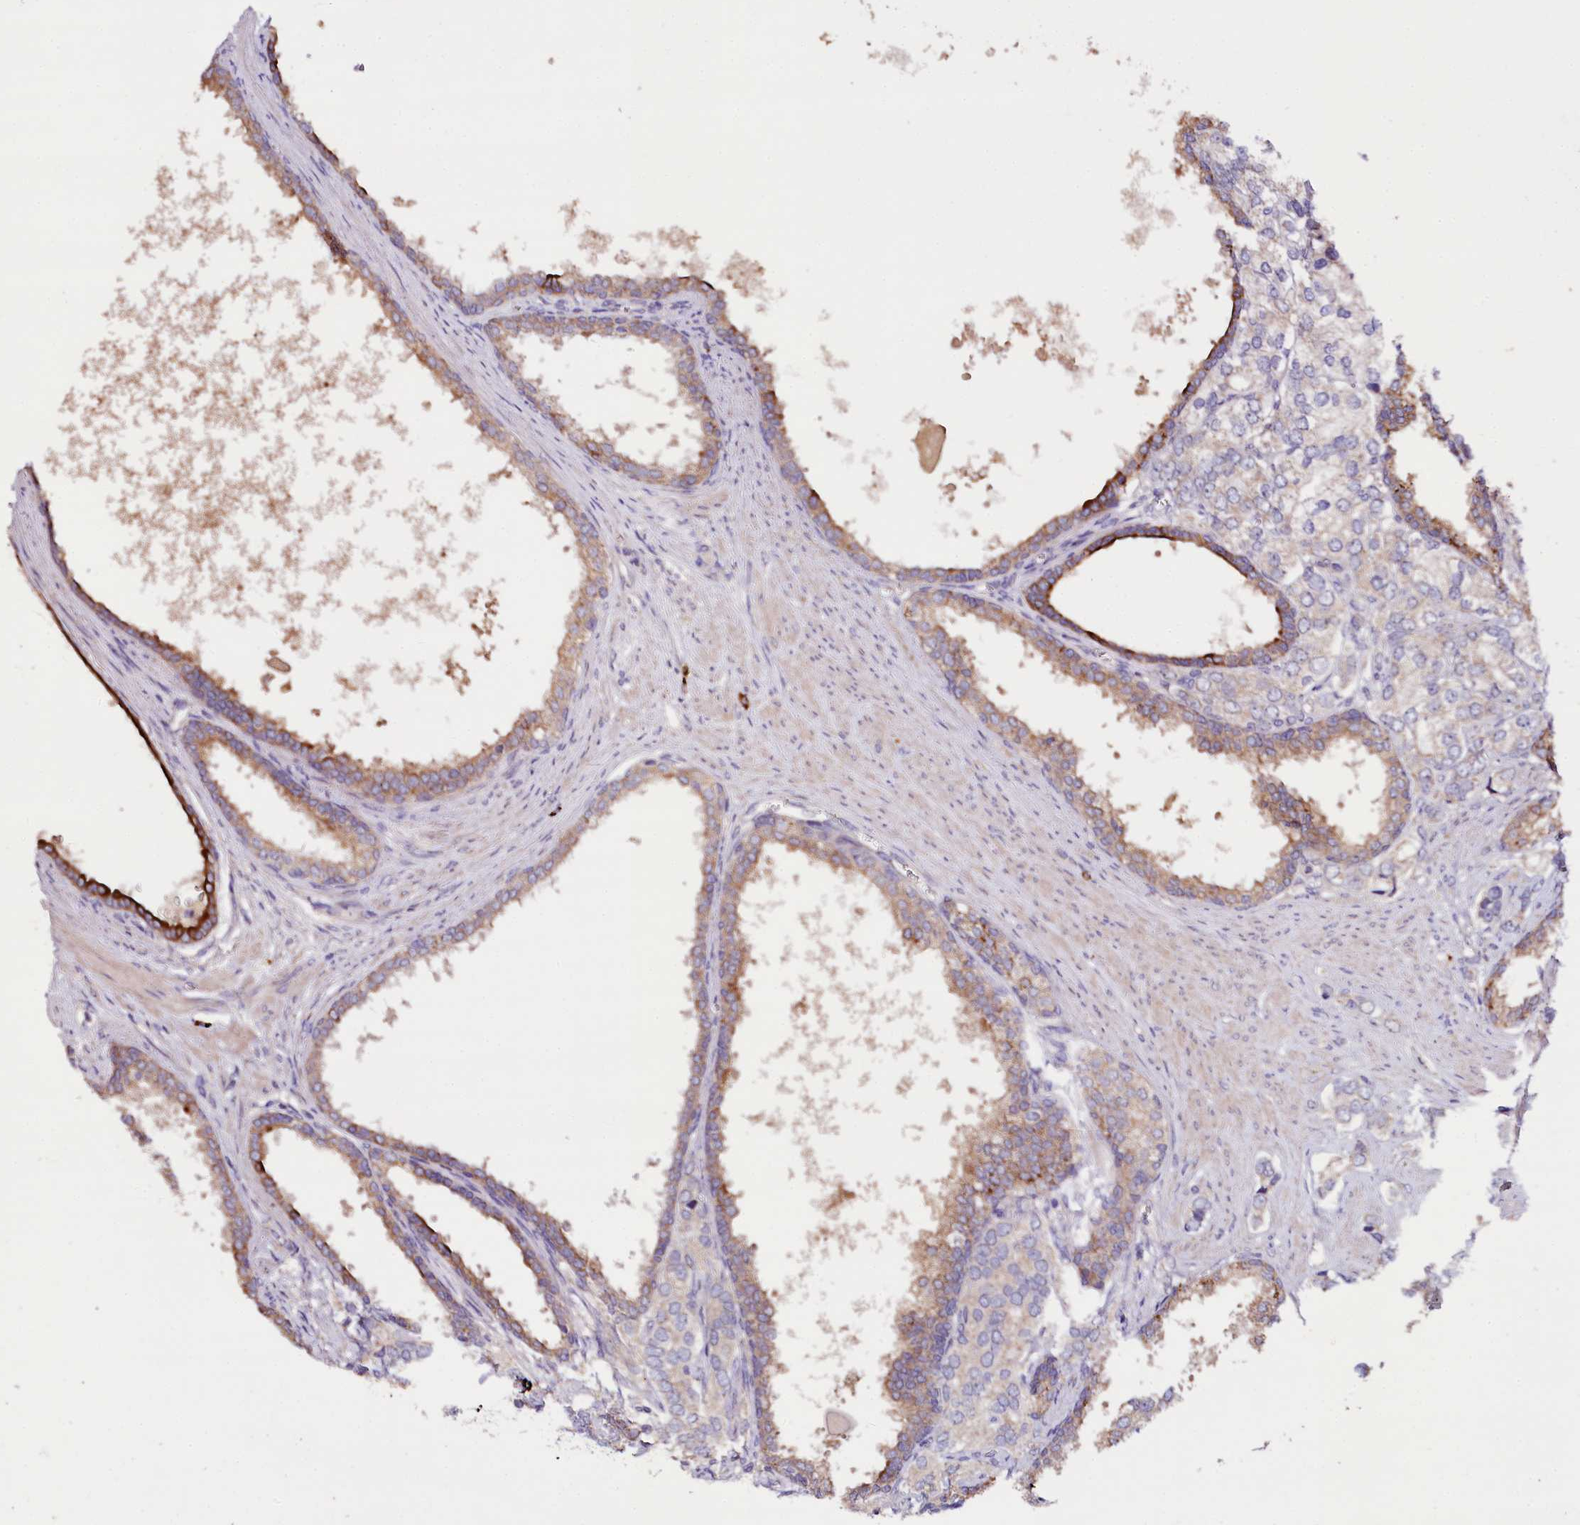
{"staining": {"intensity": "negative", "quantity": "none", "location": "none"}, "tissue": "prostate cancer", "cell_type": "Tumor cells", "image_type": "cancer", "snomed": [{"axis": "morphology", "description": "Adenocarcinoma, High grade"}, {"axis": "topography", "description": "Prostate"}], "caption": "Tumor cells show no significant protein staining in prostate adenocarcinoma (high-grade).", "gene": "ZNF45", "patient": {"sex": "male", "age": 66}}